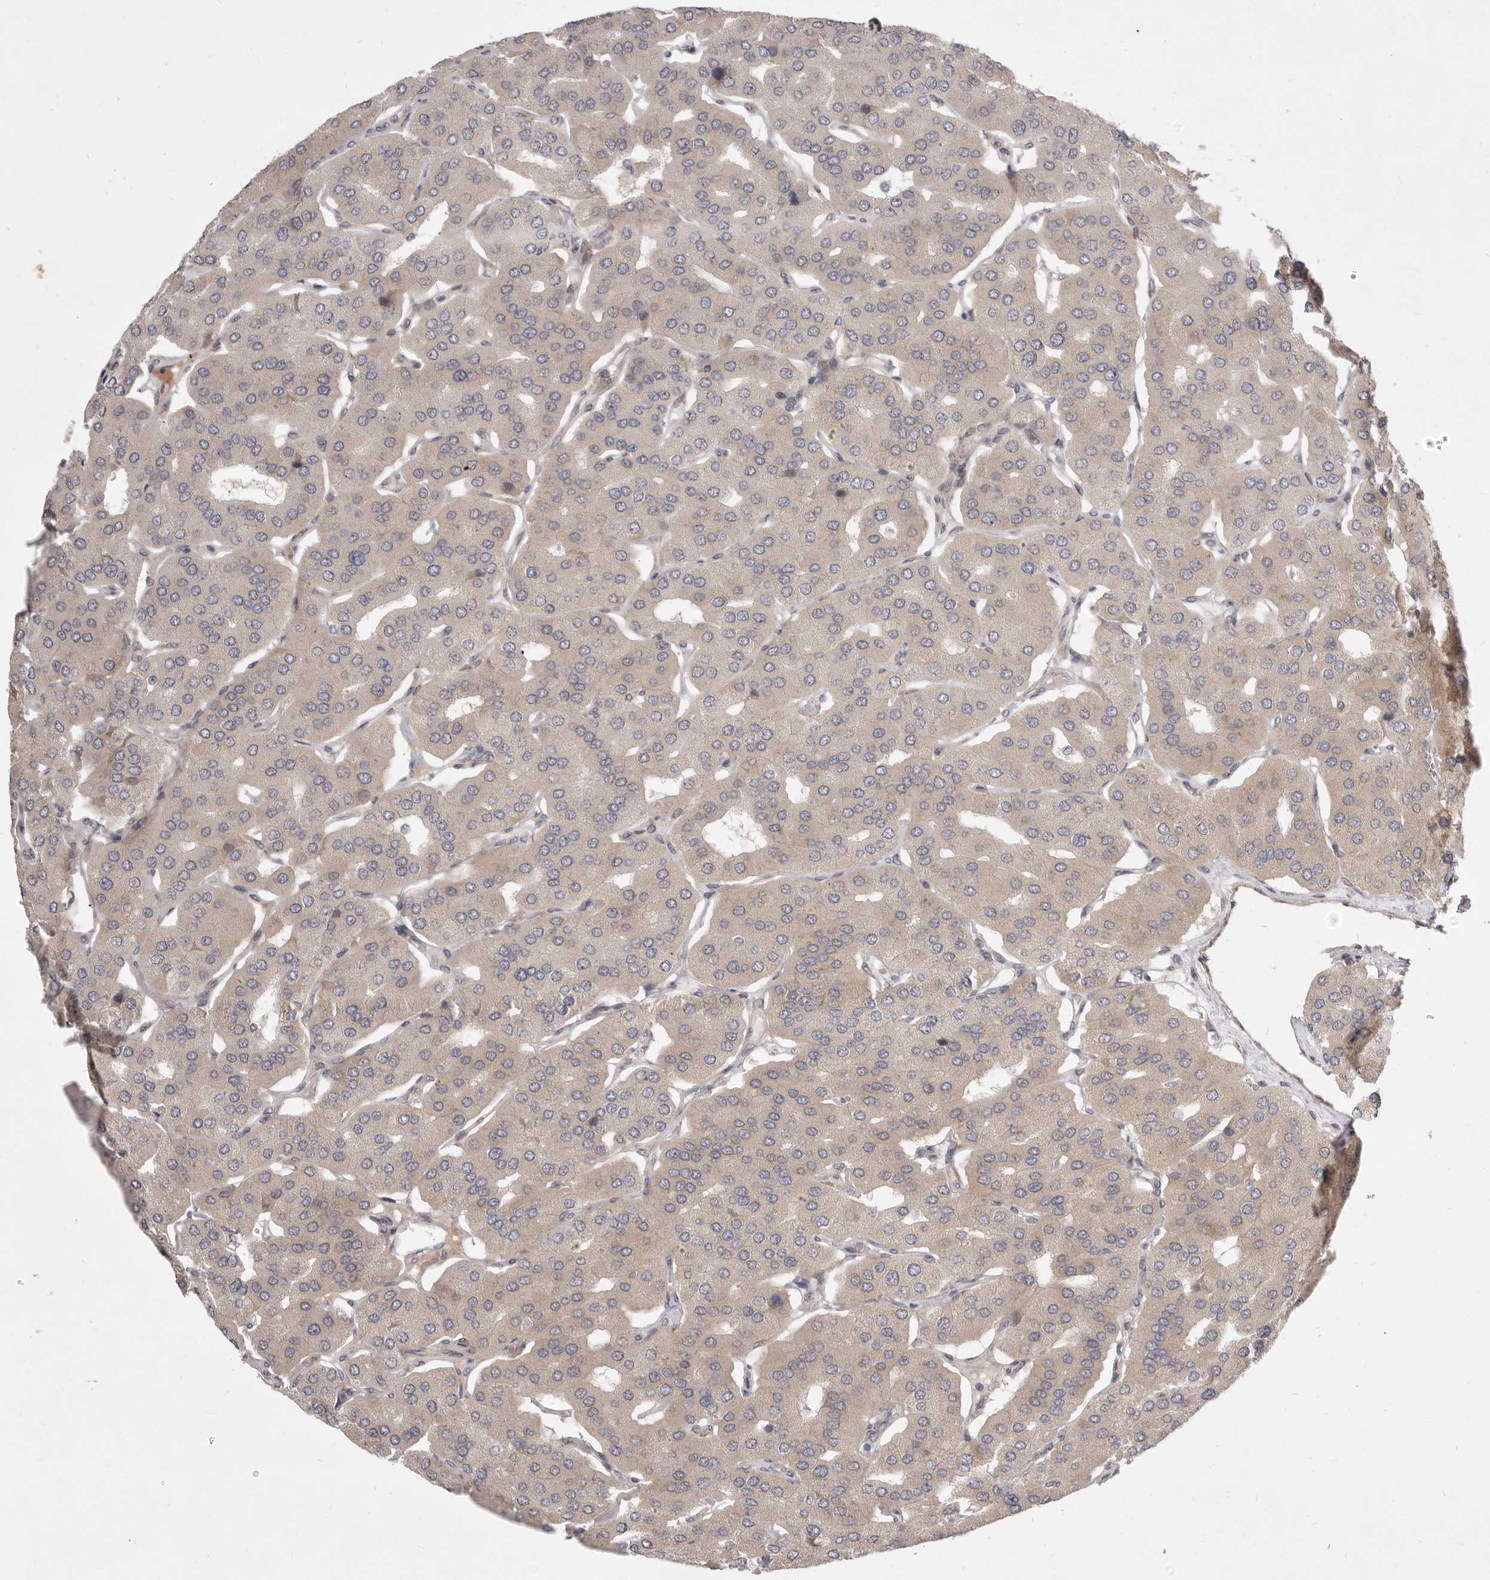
{"staining": {"intensity": "moderate", "quantity": "25%-75%", "location": "cytoplasmic/membranous"}, "tissue": "parathyroid gland", "cell_type": "Glandular cells", "image_type": "normal", "snomed": [{"axis": "morphology", "description": "Normal tissue, NOS"}, {"axis": "morphology", "description": "Adenoma, NOS"}, {"axis": "topography", "description": "Parathyroid gland"}], "caption": "The photomicrograph reveals immunohistochemical staining of unremarkable parathyroid gland. There is moderate cytoplasmic/membranous expression is identified in approximately 25%-75% of glandular cells. Nuclei are stained in blue.", "gene": "TBC1D8B", "patient": {"sex": "female", "age": 86}}